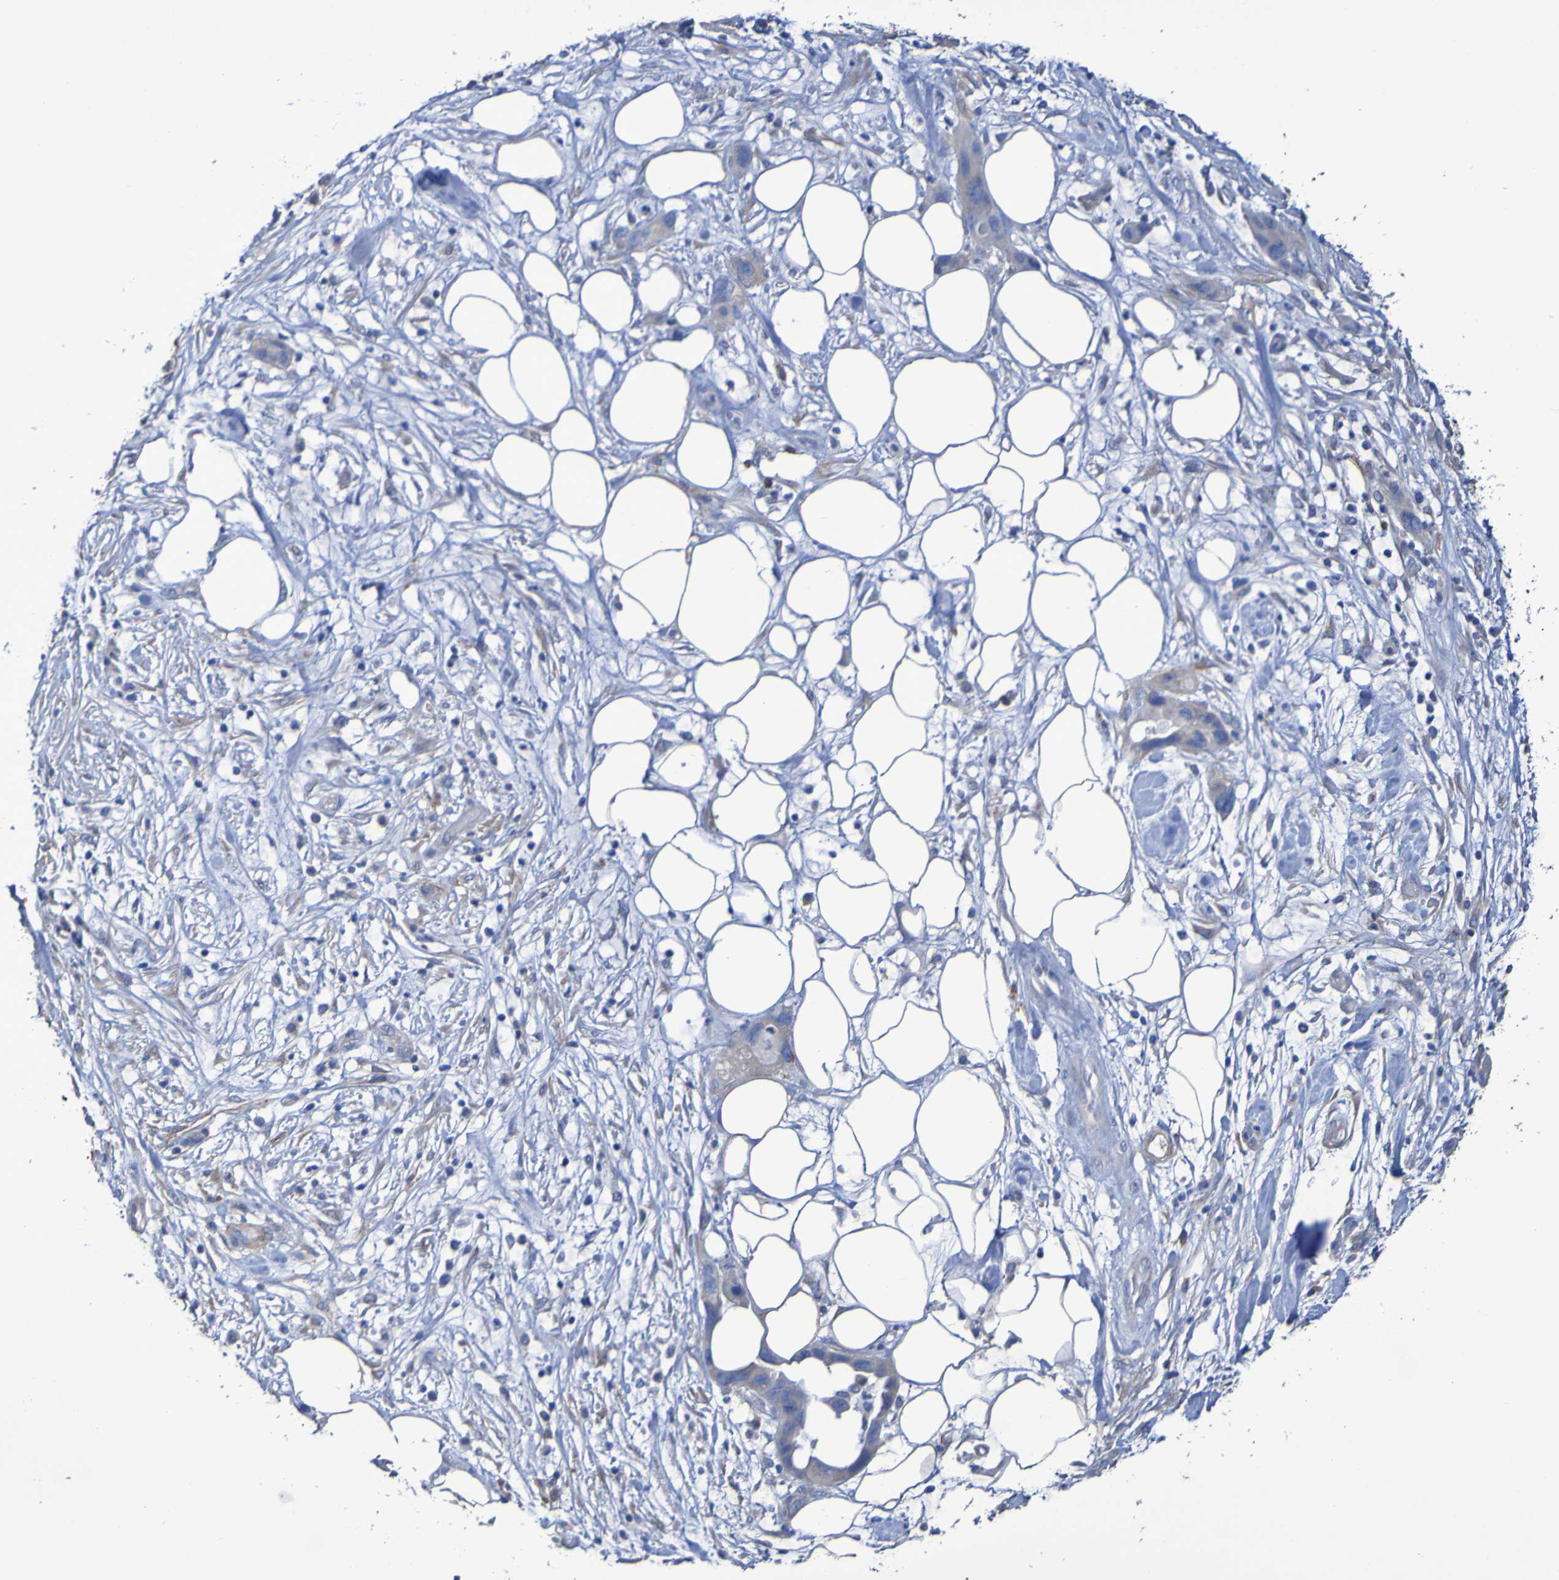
{"staining": {"intensity": "weak", "quantity": ">75%", "location": "cytoplasmic/membranous"}, "tissue": "pancreatic cancer", "cell_type": "Tumor cells", "image_type": "cancer", "snomed": [{"axis": "morphology", "description": "Adenocarcinoma, NOS"}, {"axis": "topography", "description": "Pancreas"}], "caption": "DAB immunohistochemical staining of human pancreatic adenocarcinoma demonstrates weak cytoplasmic/membranous protein staining in about >75% of tumor cells.", "gene": "SRPRB", "patient": {"sex": "female", "age": 71}}